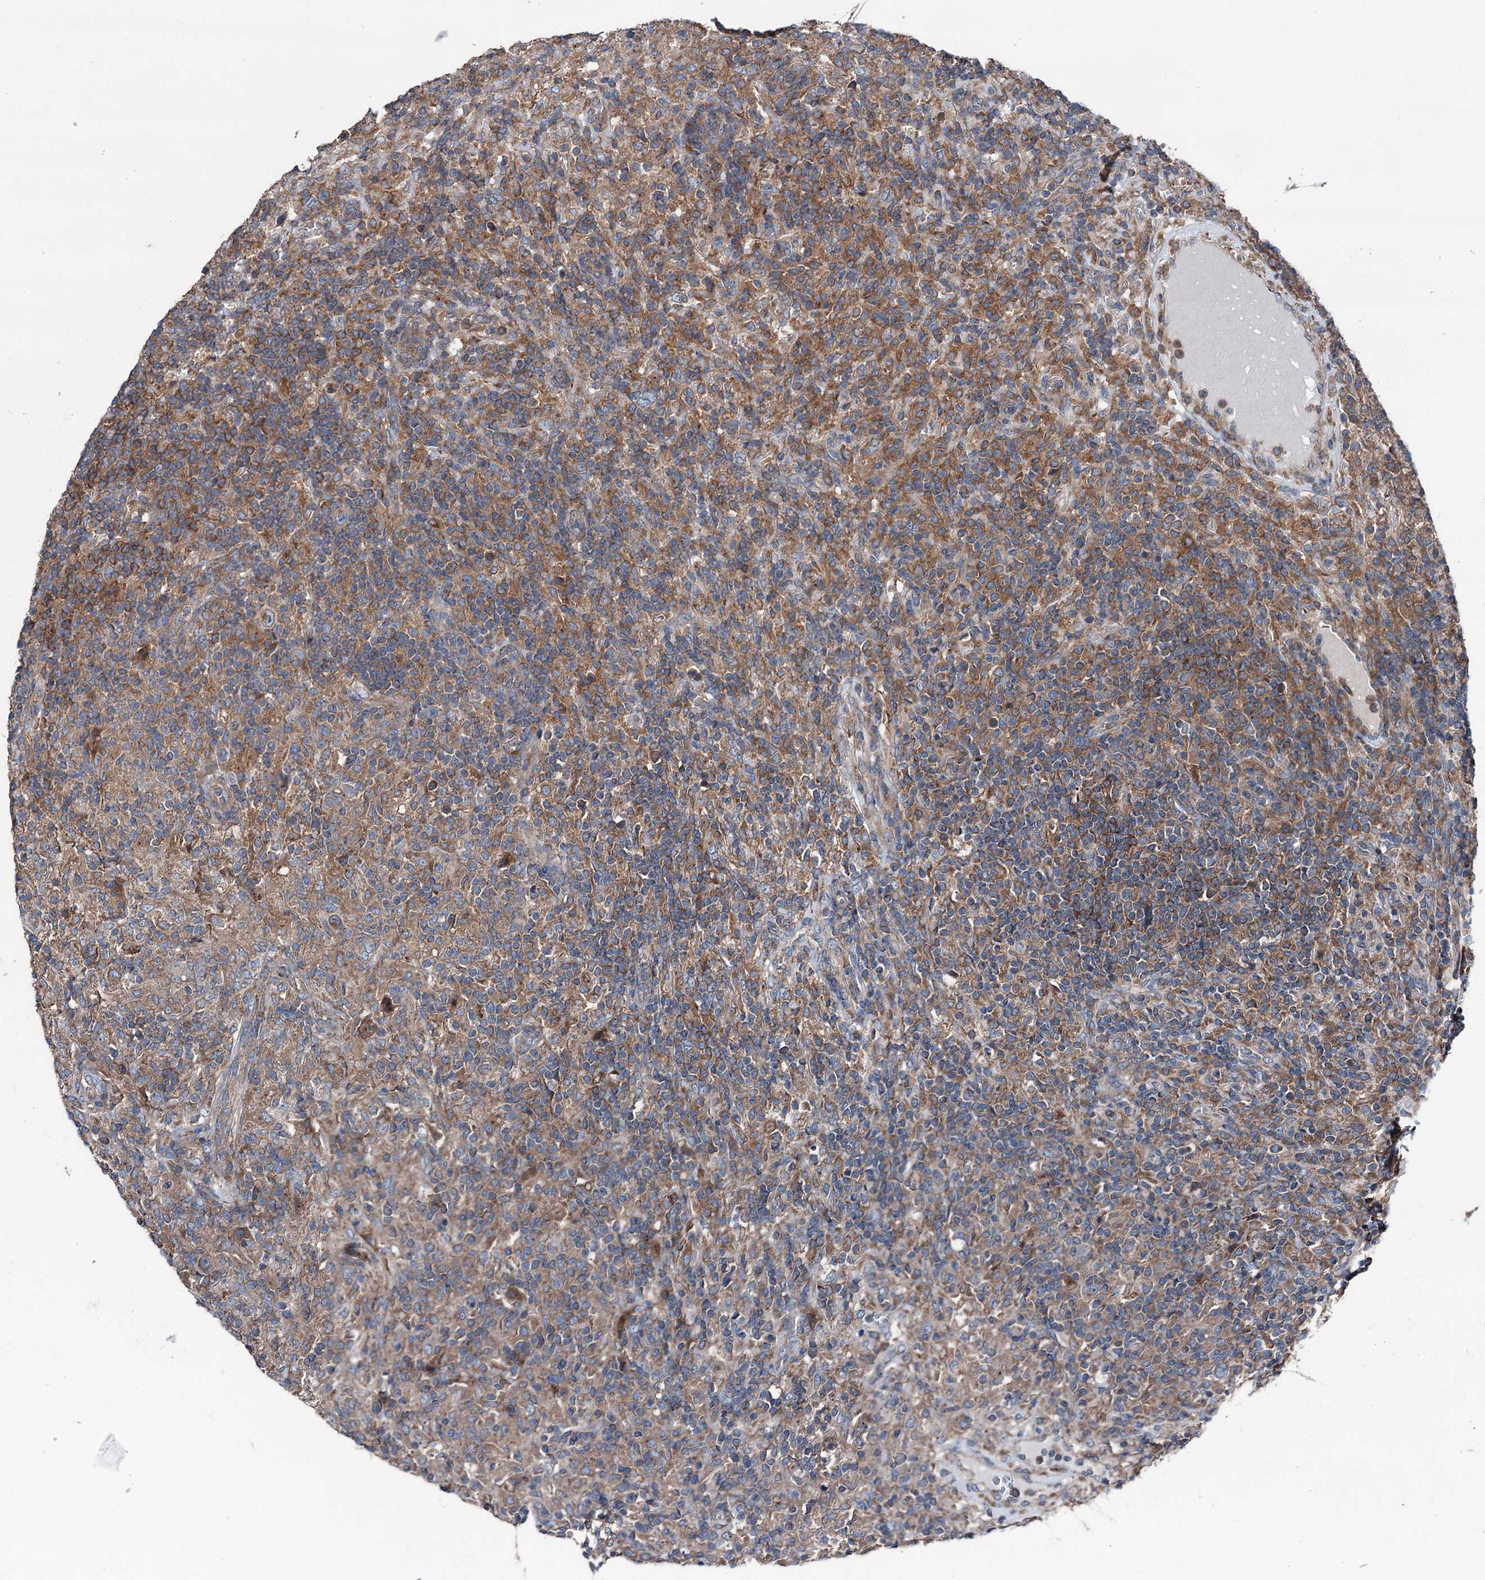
{"staining": {"intensity": "weak", "quantity": "25%-75%", "location": "cytoplasmic/membranous"}, "tissue": "lymphoma", "cell_type": "Tumor cells", "image_type": "cancer", "snomed": [{"axis": "morphology", "description": "Hodgkin's disease, NOS"}, {"axis": "topography", "description": "Lymph node"}], "caption": "Immunohistochemical staining of Hodgkin's disease displays weak cytoplasmic/membranous protein positivity in about 25%-75% of tumor cells.", "gene": "RUFY1", "patient": {"sex": "male", "age": 70}}